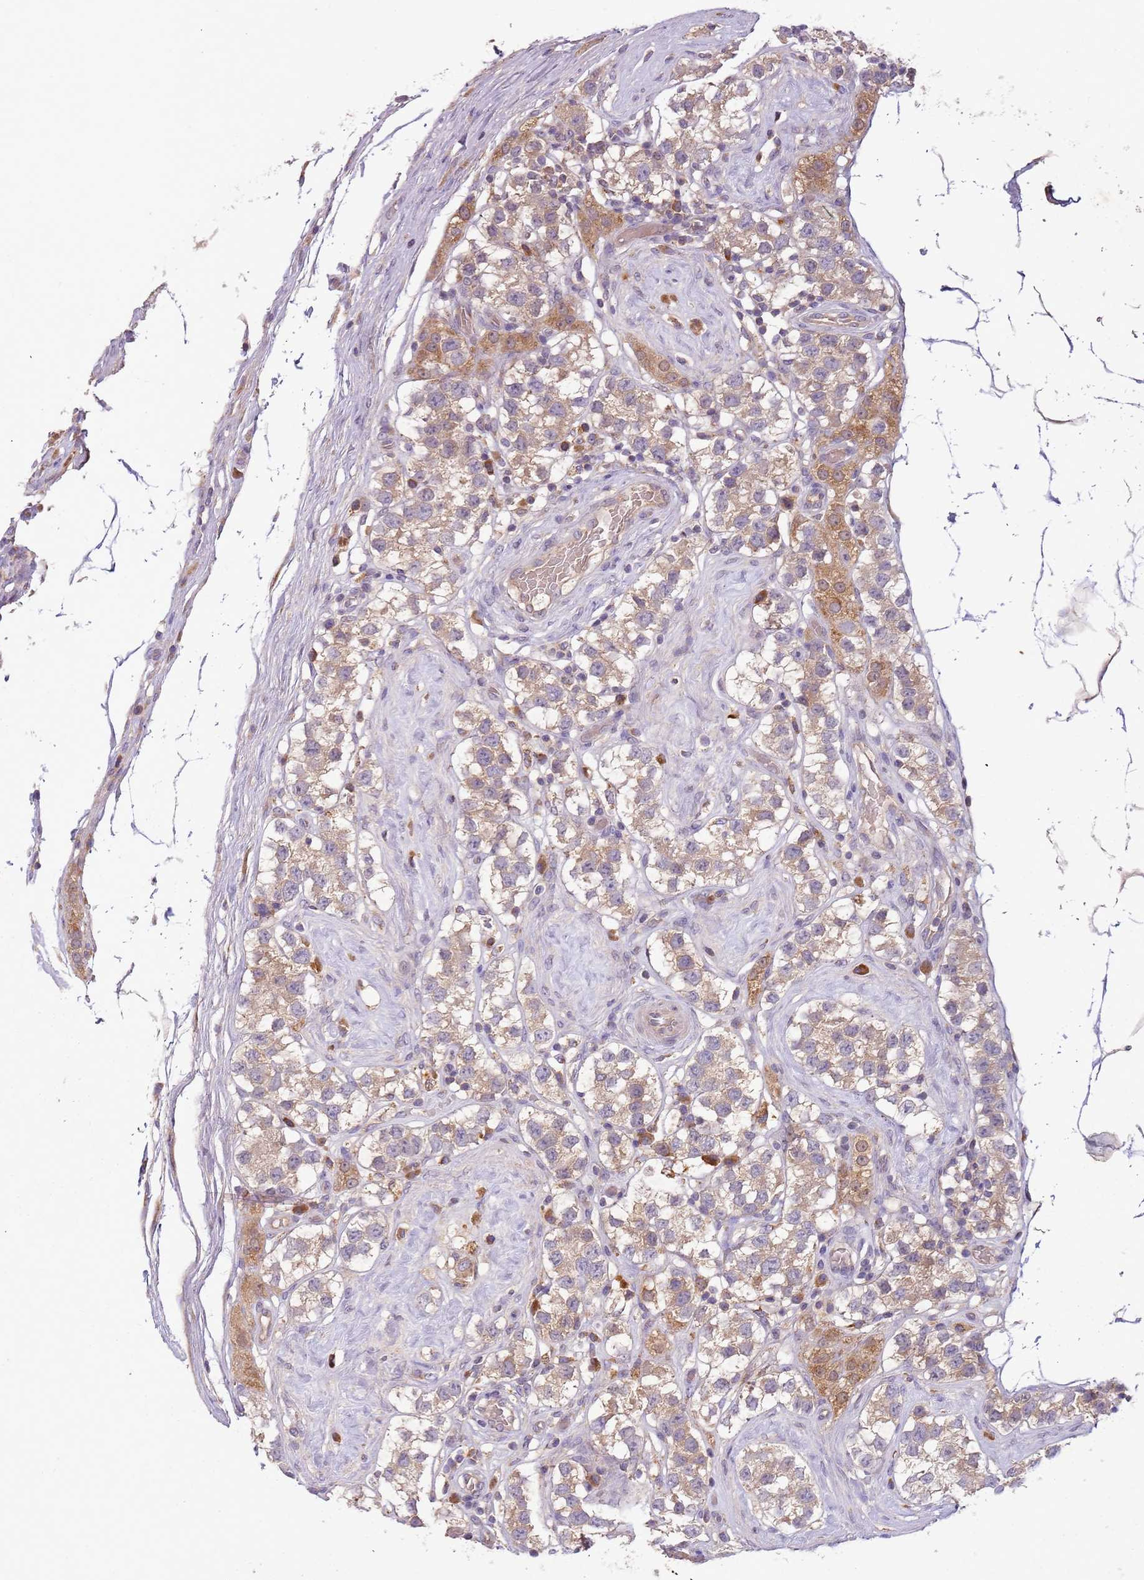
{"staining": {"intensity": "weak", "quantity": "25%-75%", "location": "cytoplasmic/membranous"}, "tissue": "testis cancer", "cell_type": "Tumor cells", "image_type": "cancer", "snomed": [{"axis": "morphology", "description": "Seminoma, NOS"}, {"axis": "topography", "description": "Testis"}], "caption": "Protein analysis of seminoma (testis) tissue reveals weak cytoplasmic/membranous expression in approximately 25%-75% of tumor cells.", "gene": "FECH", "patient": {"sex": "male", "age": 34}}